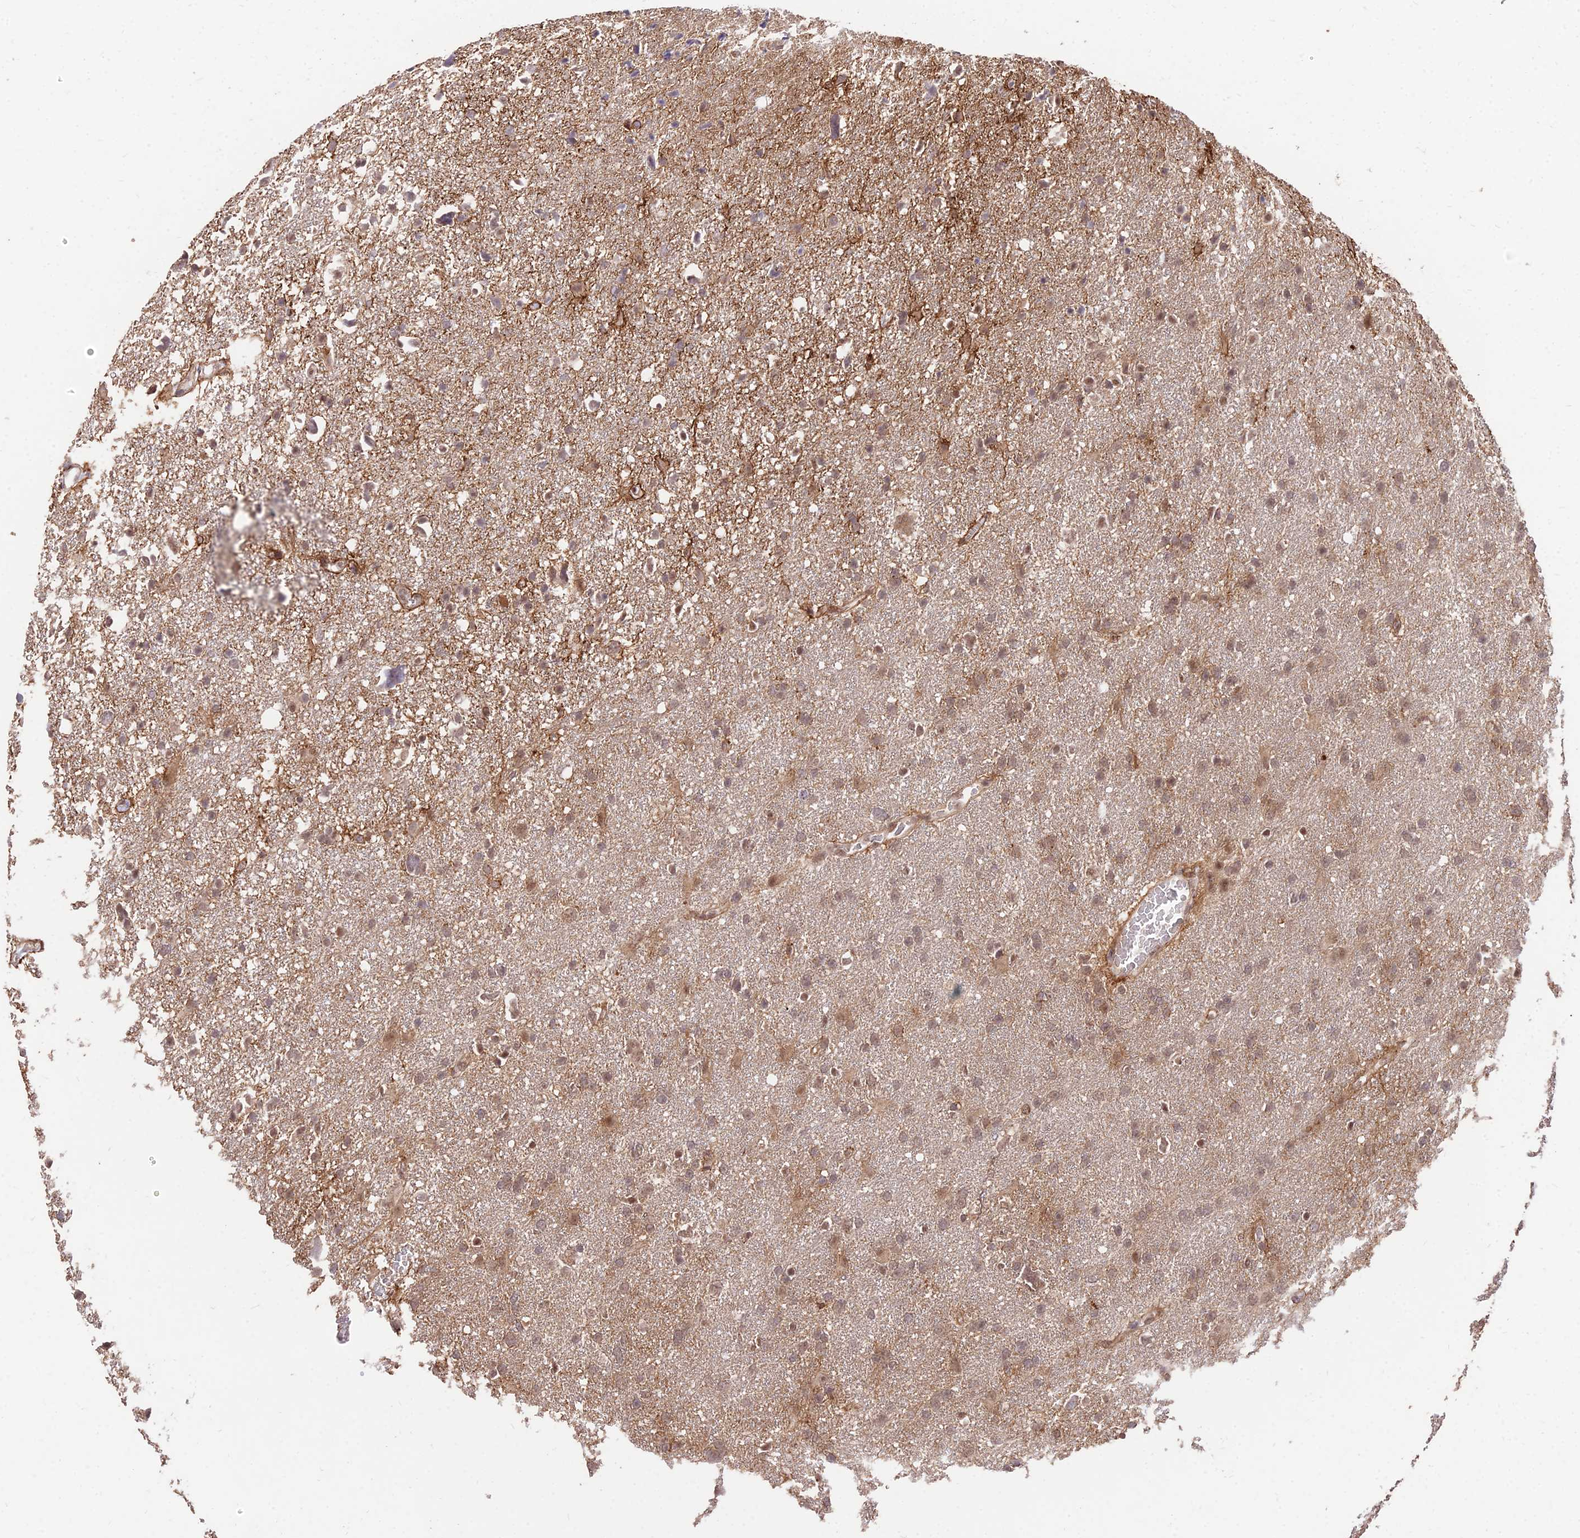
{"staining": {"intensity": "weak", "quantity": ">75%", "location": "cytoplasmic/membranous,nuclear"}, "tissue": "glioma", "cell_type": "Tumor cells", "image_type": "cancer", "snomed": [{"axis": "morphology", "description": "Glioma, malignant, High grade"}, {"axis": "topography", "description": "Brain"}], "caption": "Tumor cells display weak cytoplasmic/membranous and nuclear staining in about >75% of cells in malignant glioma (high-grade). (Stains: DAB (3,3'-diaminobenzidine) in brown, nuclei in blue, Microscopy: brightfield microscopy at high magnification).", "gene": "ZNF85", "patient": {"sex": "male", "age": 61}}